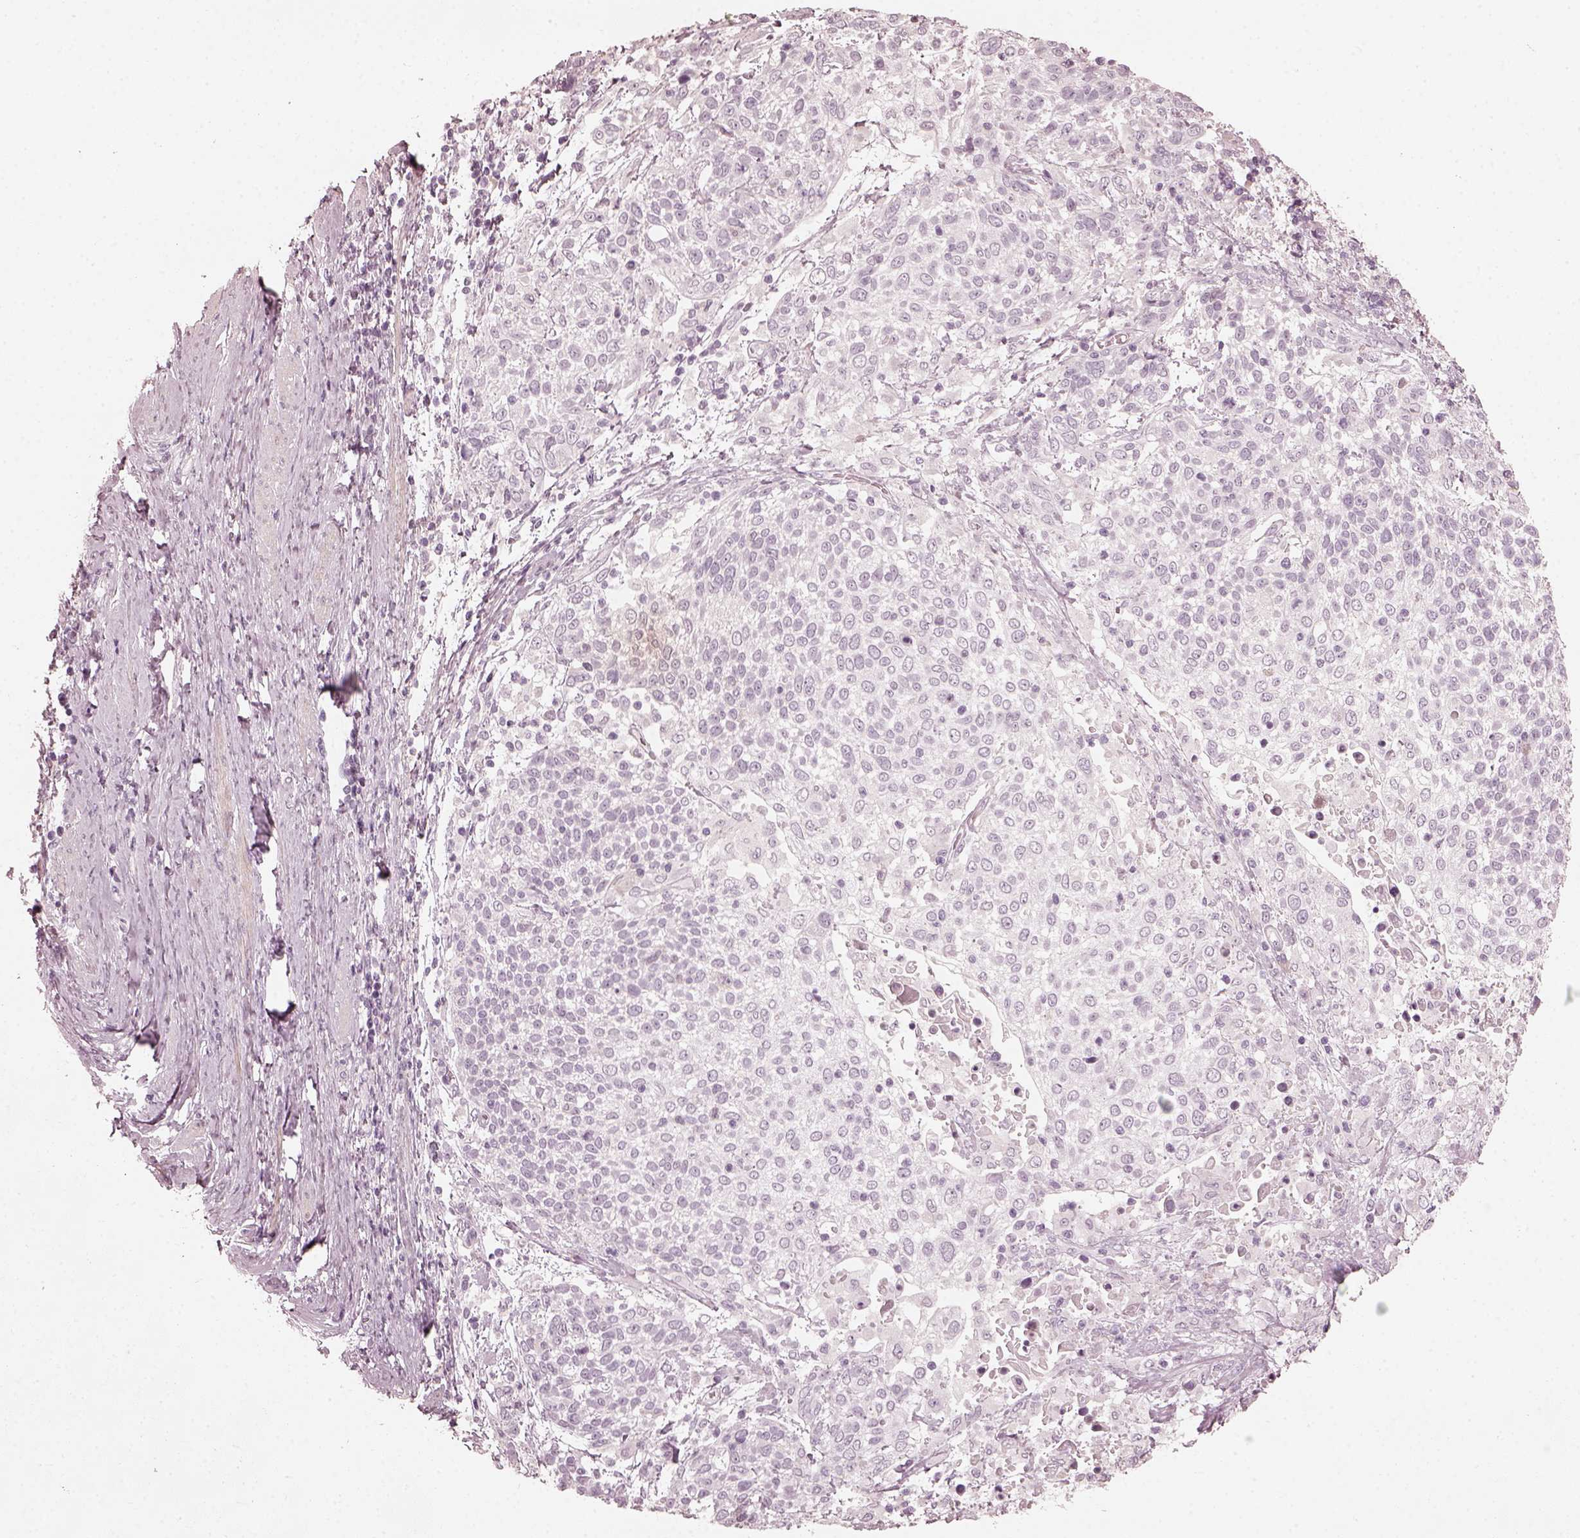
{"staining": {"intensity": "negative", "quantity": "none", "location": "none"}, "tissue": "cervical cancer", "cell_type": "Tumor cells", "image_type": "cancer", "snomed": [{"axis": "morphology", "description": "Squamous cell carcinoma, NOS"}, {"axis": "topography", "description": "Cervix"}], "caption": "The image demonstrates no staining of tumor cells in cervical cancer (squamous cell carcinoma).", "gene": "OPTC", "patient": {"sex": "female", "age": 61}}